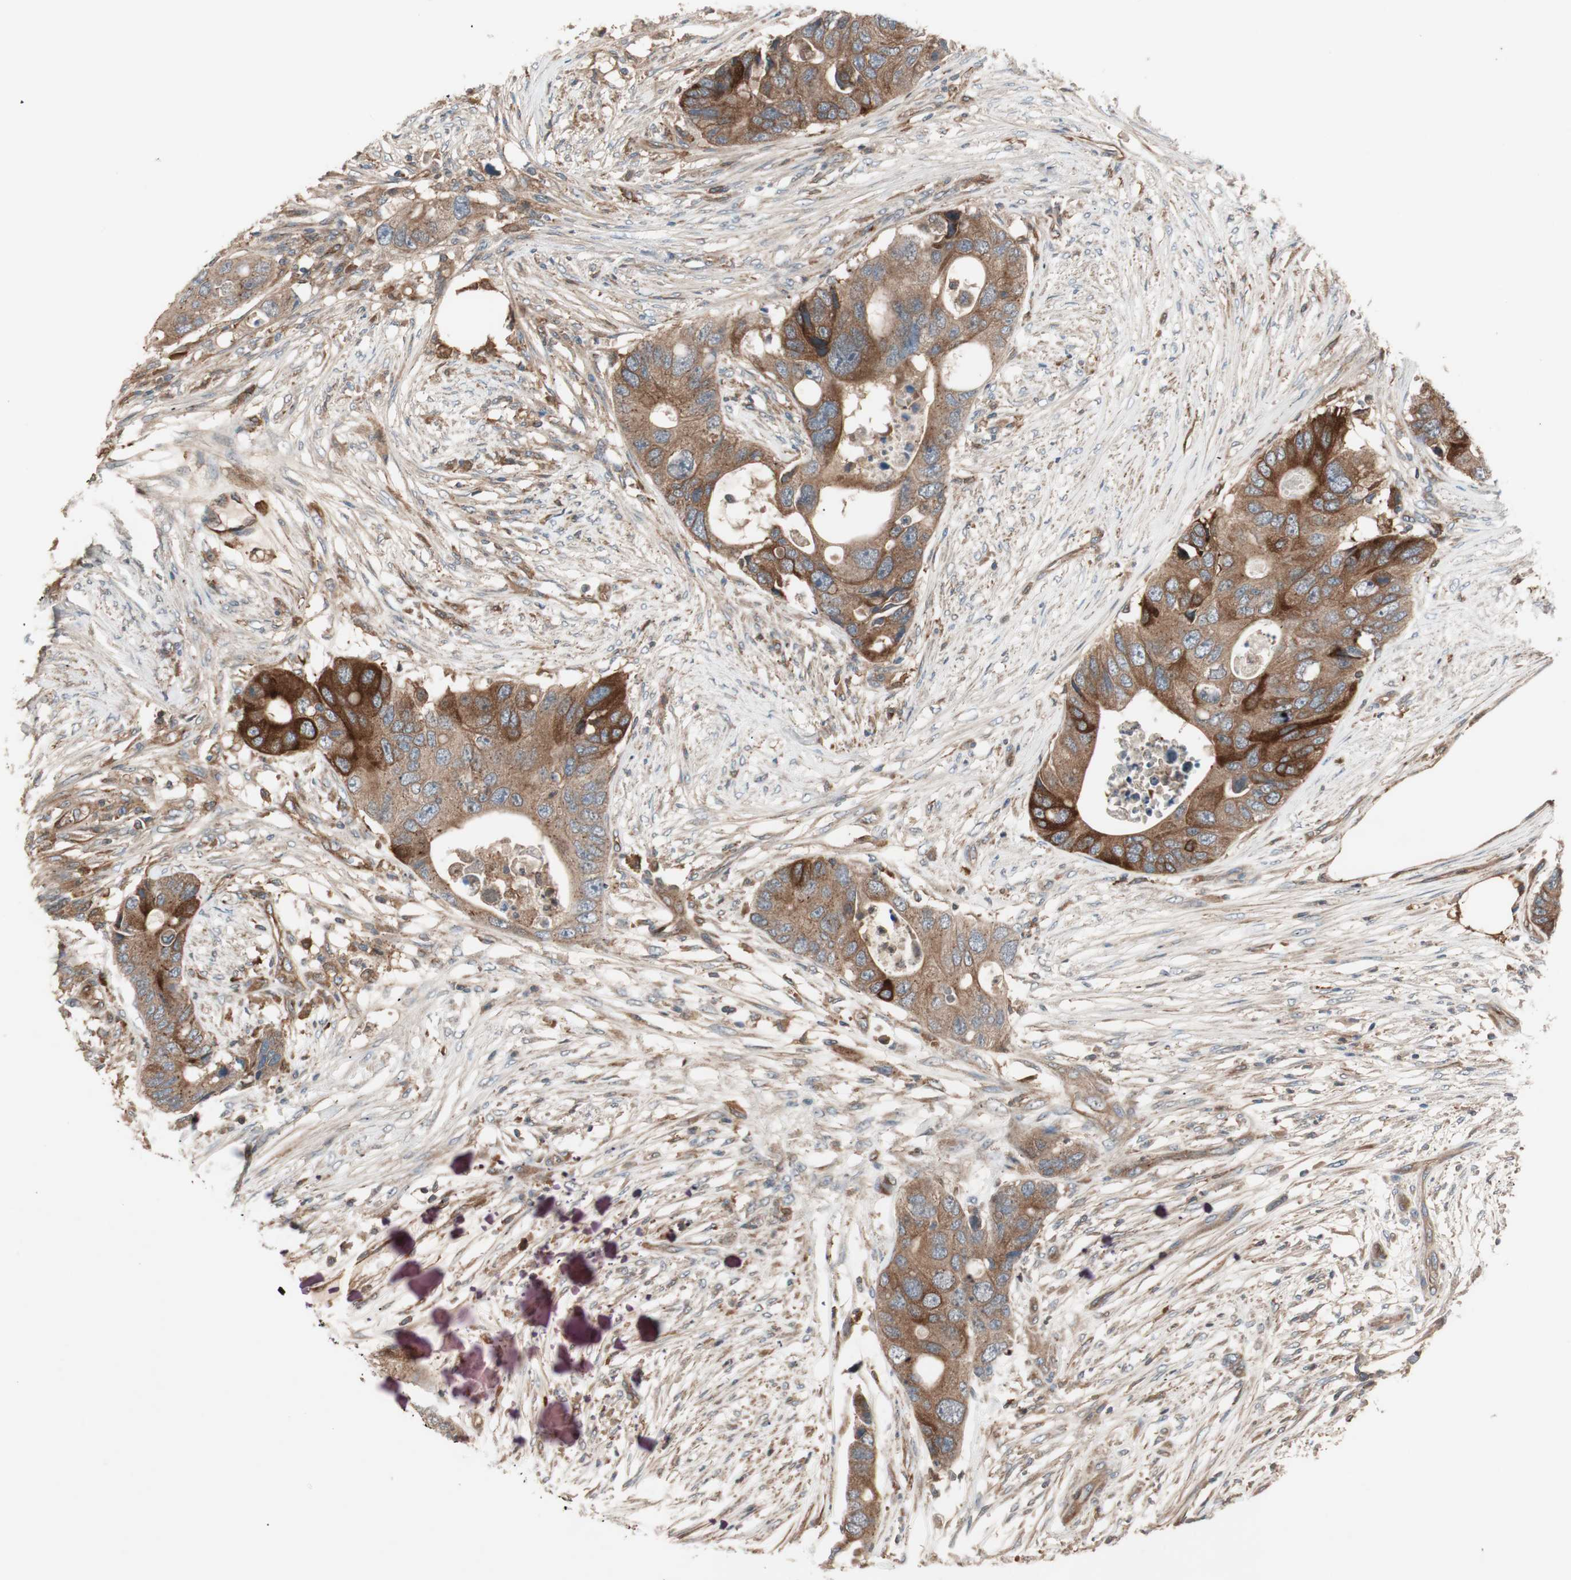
{"staining": {"intensity": "moderate", "quantity": ">75%", "location": "cytoplasmic/membranous"}, "tissue": "colorectal cancer", "cell_type": "Tumor cells", "image_type": "cancer", "snomed": [{"axis": "morphology", "description": "Adenocarcinoma, NOS"}, {"axis": "topography", "description": "Colon"}], "caption": "IHC histopathology image of neoplastic tissue: colorectal cancer stained using immunohistochemistry (IHC) reveals medium levels of moderate protein expression localized specifically in the cytoplasmic/membranous of tumor cells, appearing as a cytoplasmic/membranous brown color.", "gene": "STAB1", "patient": {"sex": "male", "age": 71}}